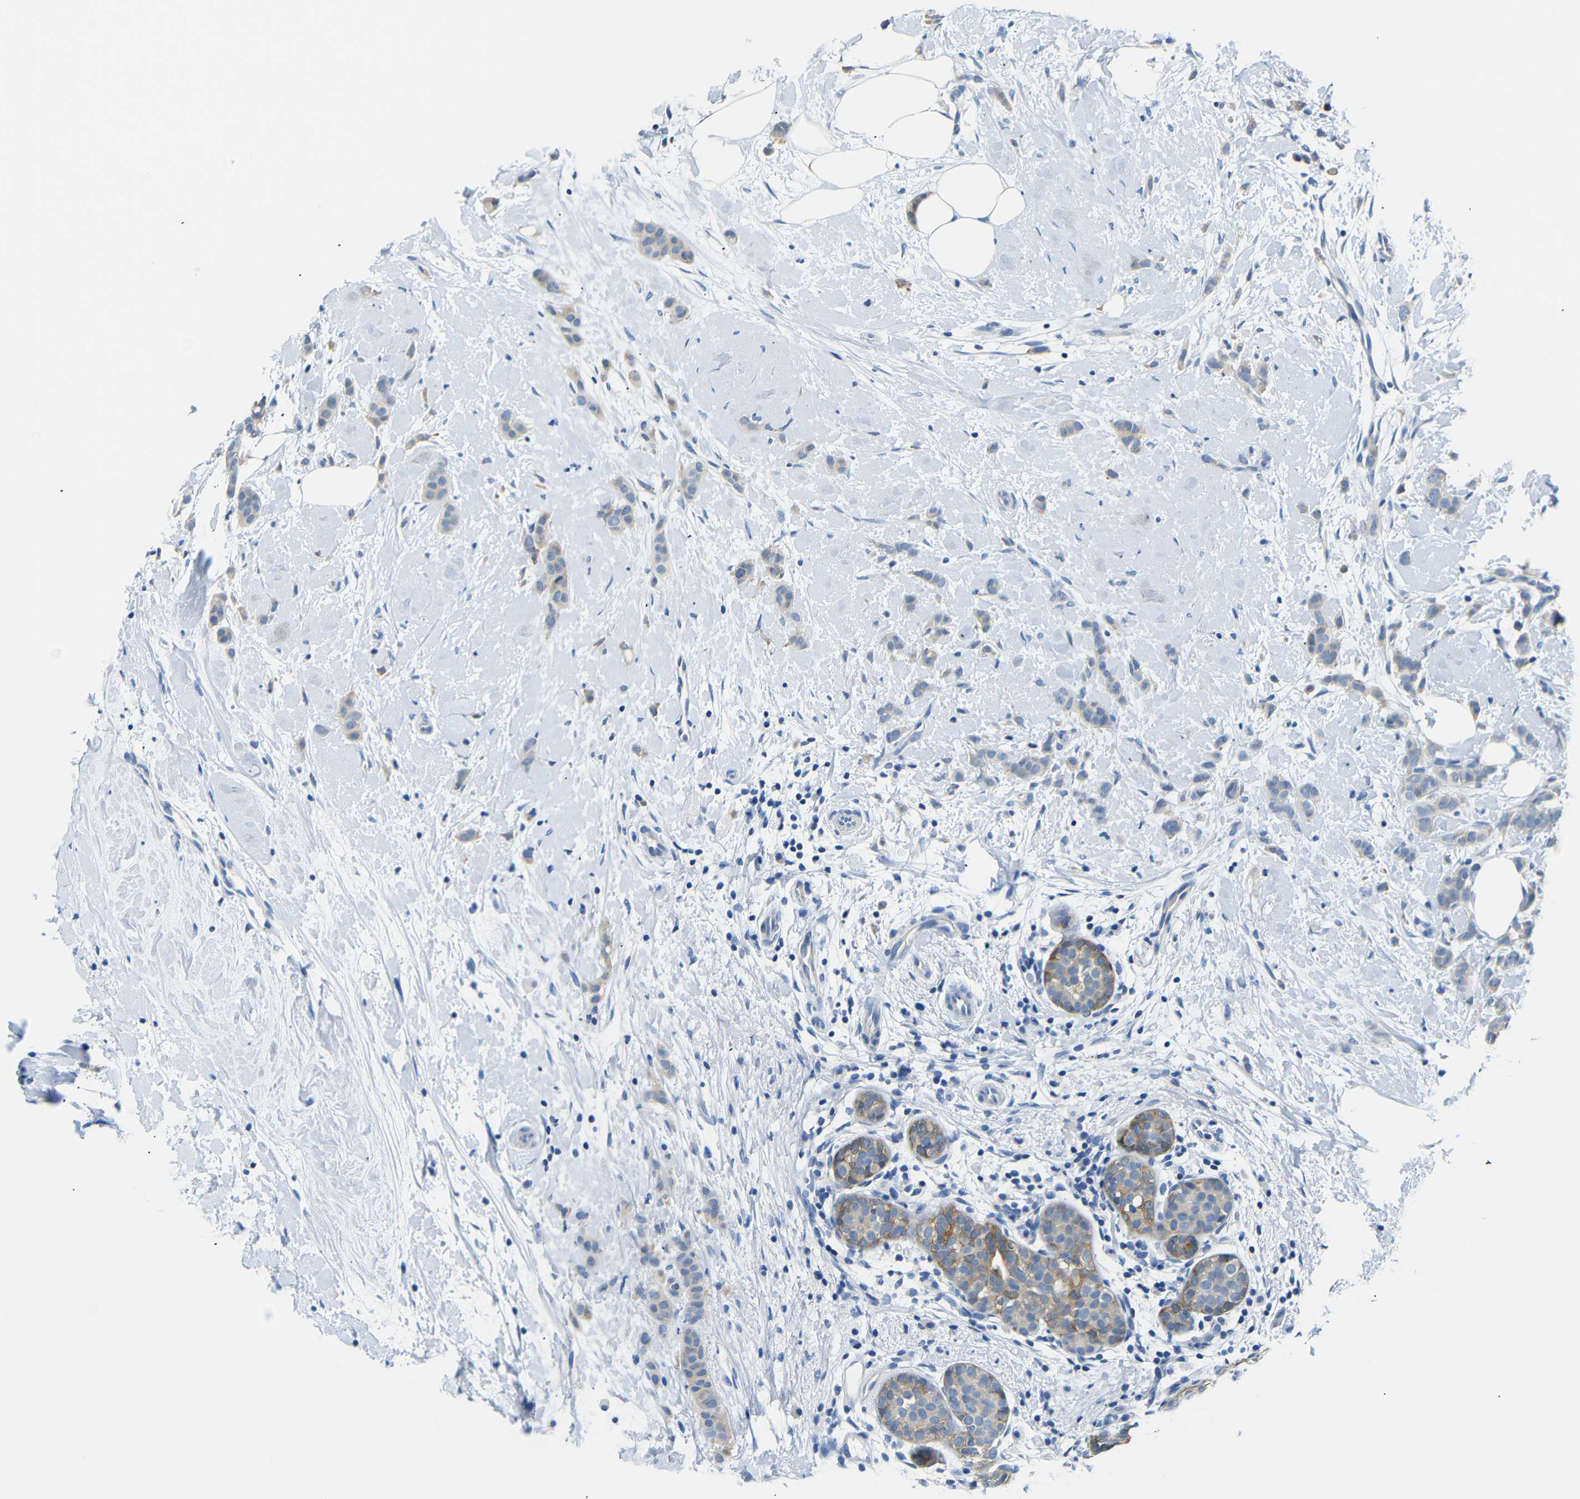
{"staining": {"intensity": "moderate", "quantity": "<25%", "location": "cytoplasmic/membranous"}, "tissue": "breast cancer", "cell_type": "Tumor cells", "image_type": "cancer", "snomed": [{"axis": "morphology", "description": "Lobular carcinoma, in situ"}, {"axis": "morphology", "description": "Lobular carcinoma"}, {"axis": "topography", "description": "Breast"}], "caption": "Tumor cells show low levels of moderate cytoplasmic/membranous positivity in approximately <25% of cells in breast lobular carcinoma in situ.", "gene": "SFN", "patient": {"sex": "female", "age": 41}}